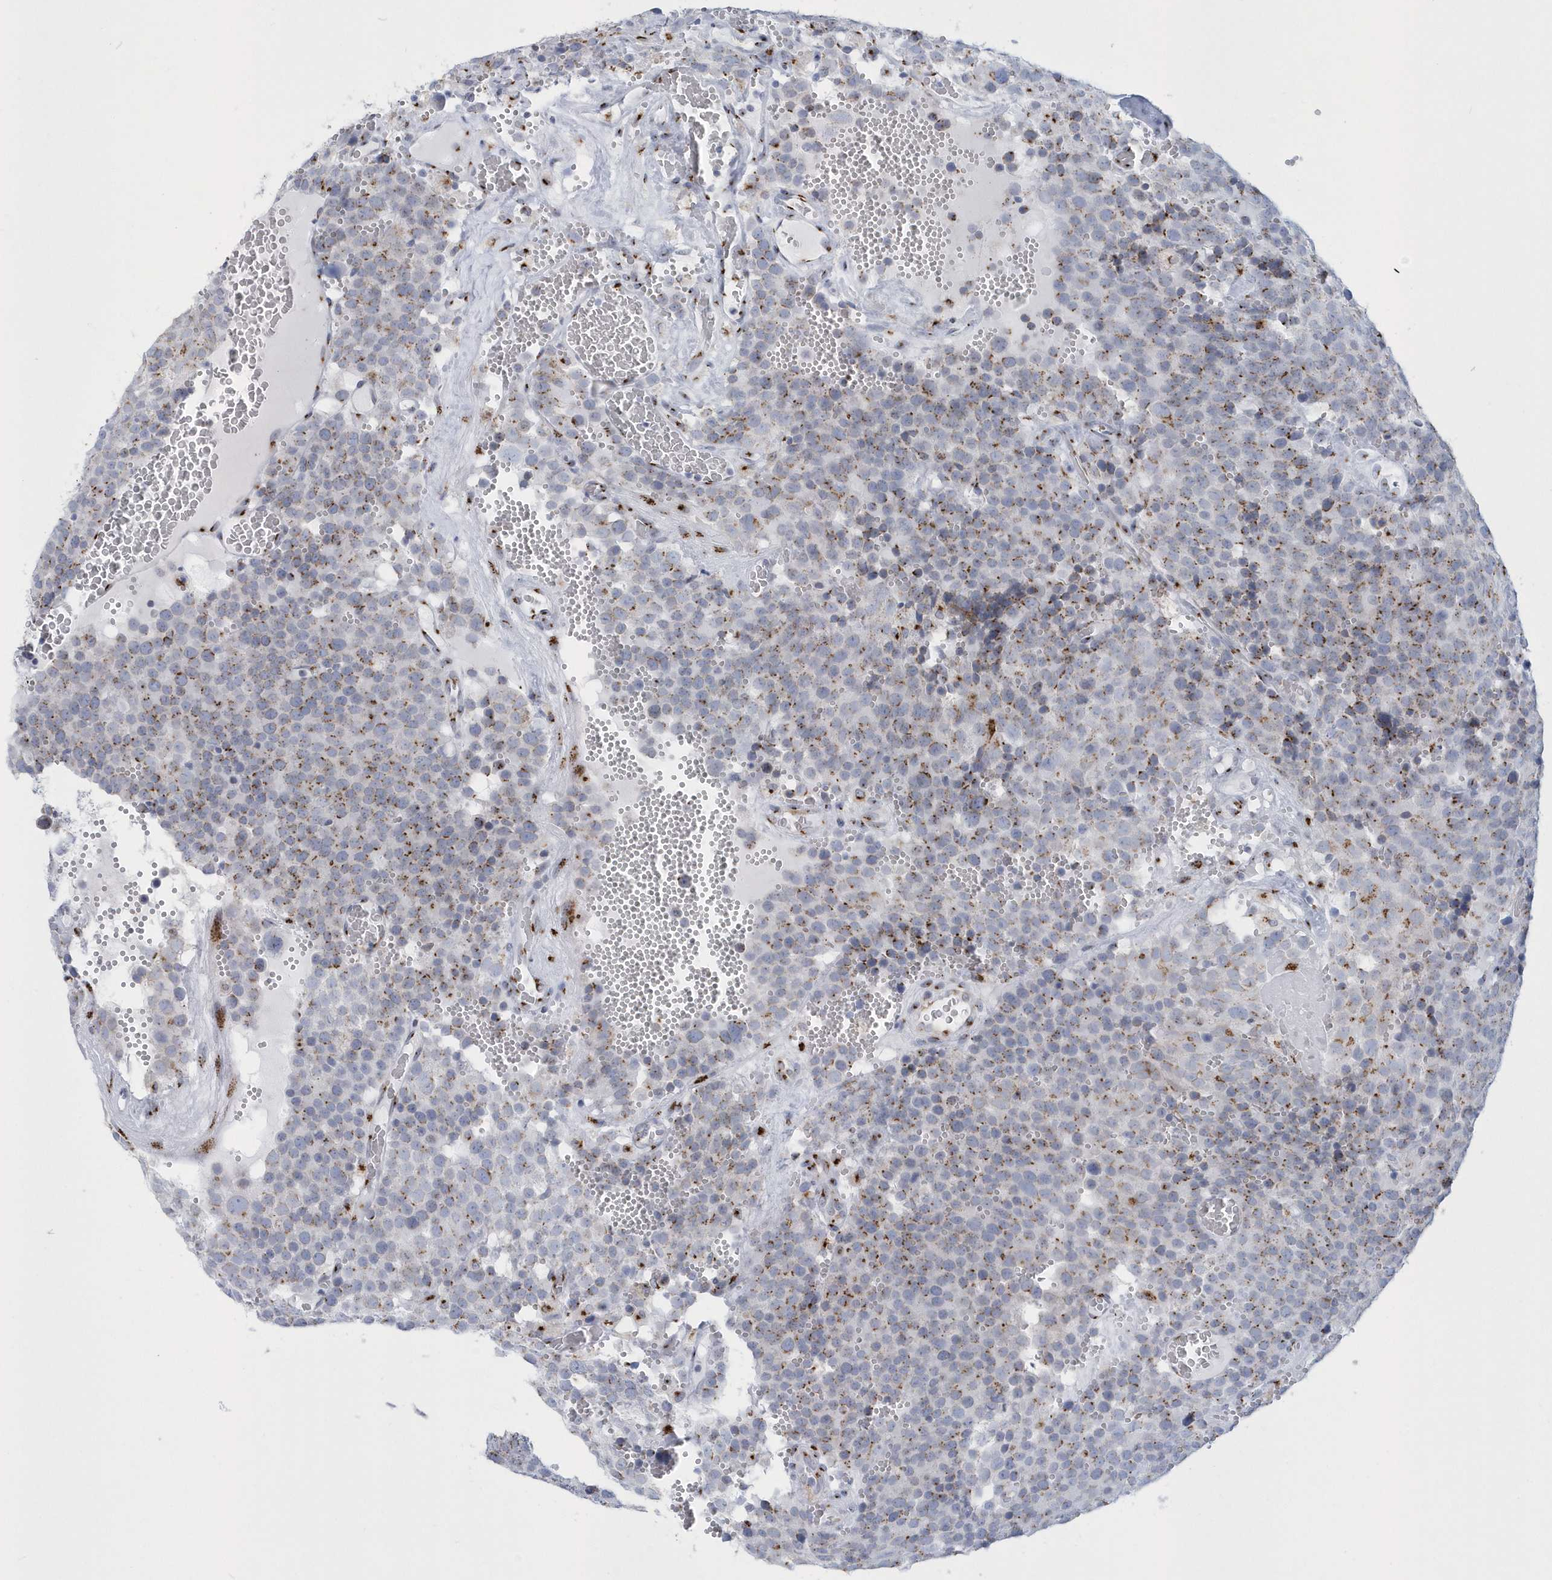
{"staining": {"intensity": "moderate", "quantity": "25%-75%", "location": "cytoplasmic/membranous"}, "tissue": "testis cancer", "cell_type": "Tumor cells", "image_type": "cancer", "snomed": [{"axis": "morphology", "description": "Seminoma, NOS"}, {"axis": "topography", "description": "Testis"}], "caption": "Seminoma (testis) tissue reveals moderate cytoplasmic/membranous expression in approximately 25%-75% of tumor cells, visualized by immunohistochemistry. The staining was performed using DAB, with brown indicating positive protein expression. Nuclei are stained blue with hematoxylin.", "gene": "SLX9", "patient": {"sex": "male", "age": 71}}